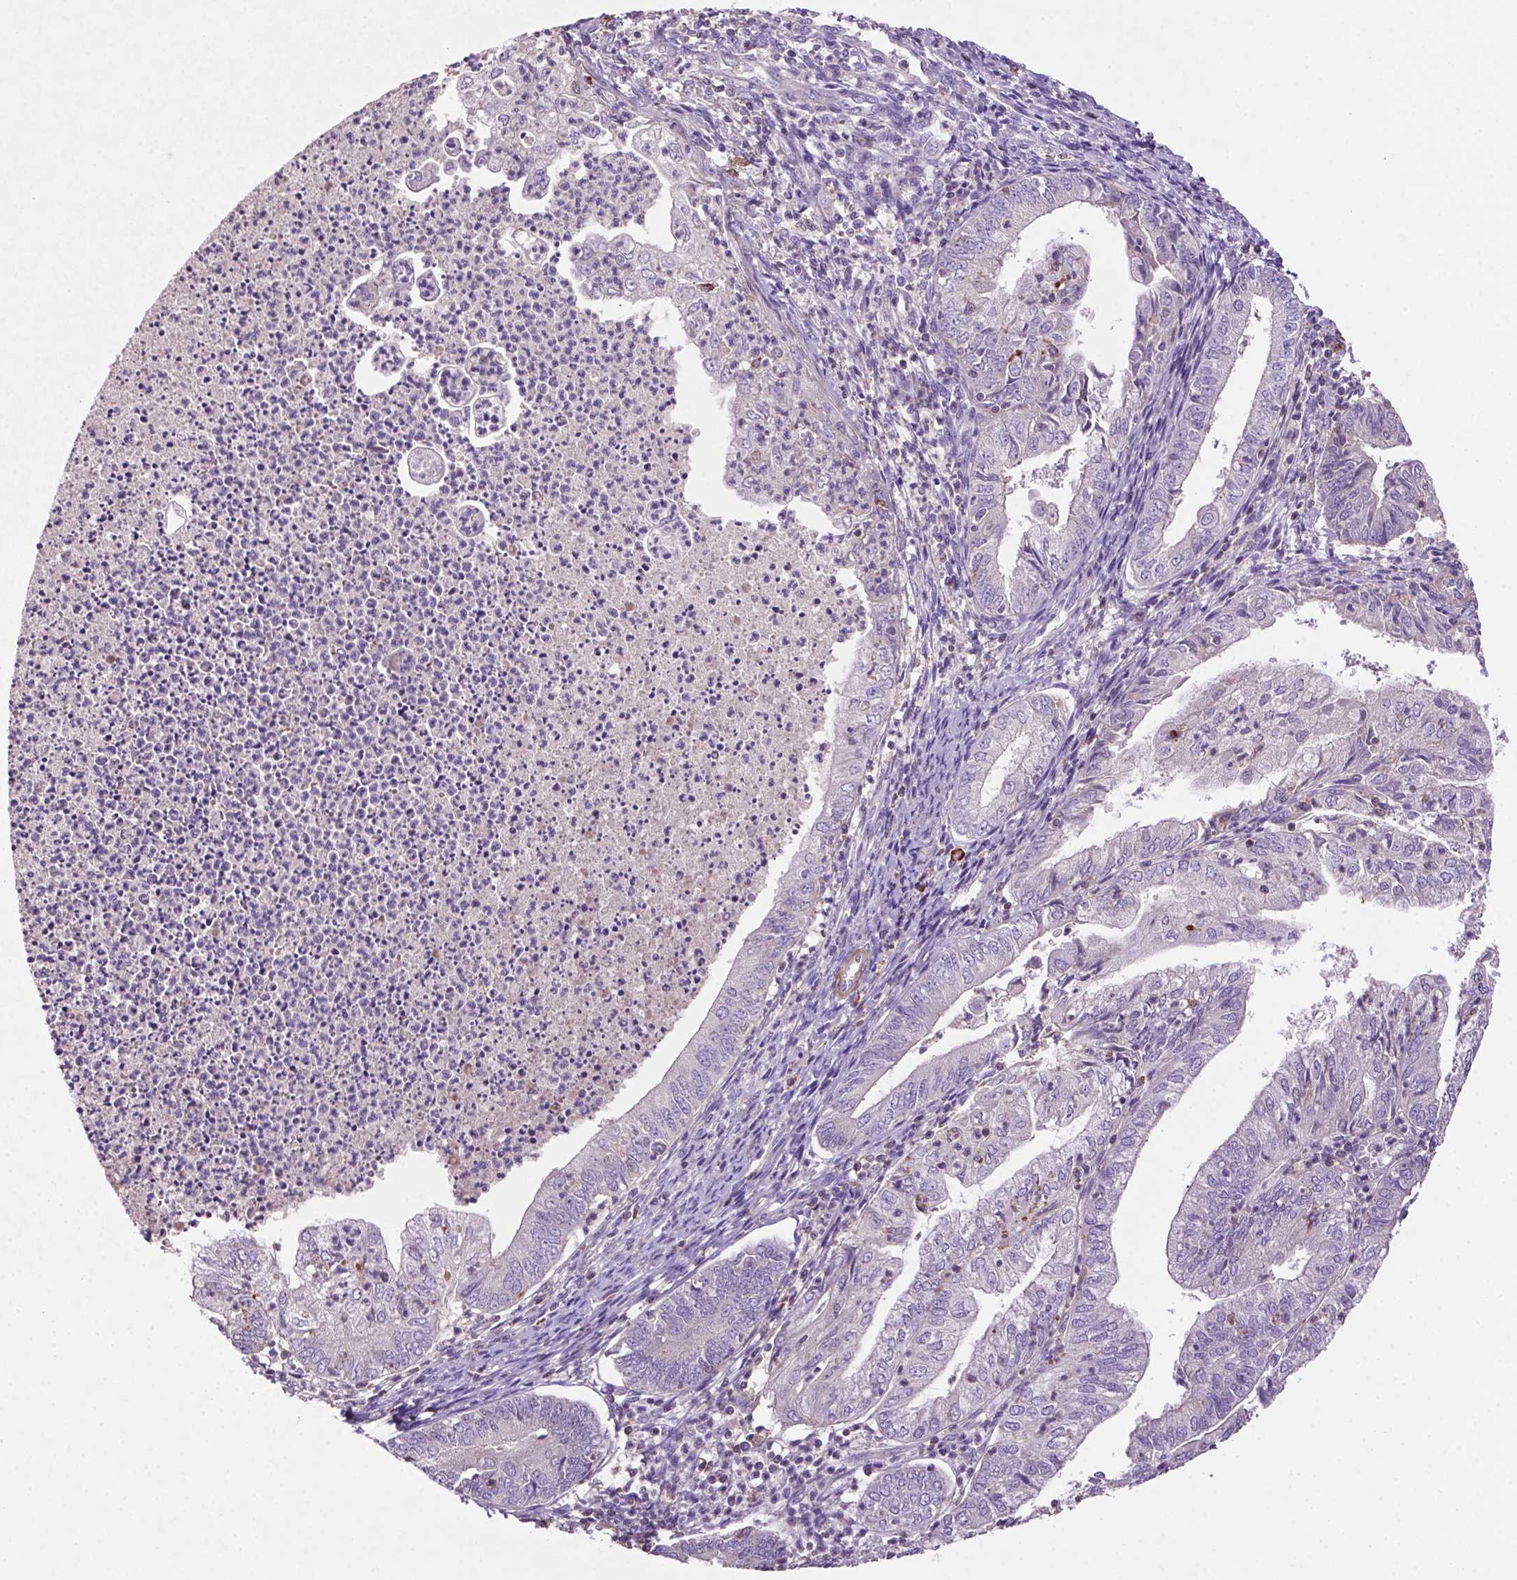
{"staining": {"intensity": "negative", "quantity": "none", "location": "none"}, "tissue": "endometrial cancer", "cell_type": "Tumor cells", "image_type": "cancer", "snomed": [{"axis": "morphology", "description": "Adenocarcinoma, NOS"}, {"axis": "topography", "description": "Endometrium"}], "caption": "Tumor cells are negative for brown protein staining in endometrial adenocarcinoma.", "gene": "BMP4", "patient": {"sex": "female", "age": 55}}